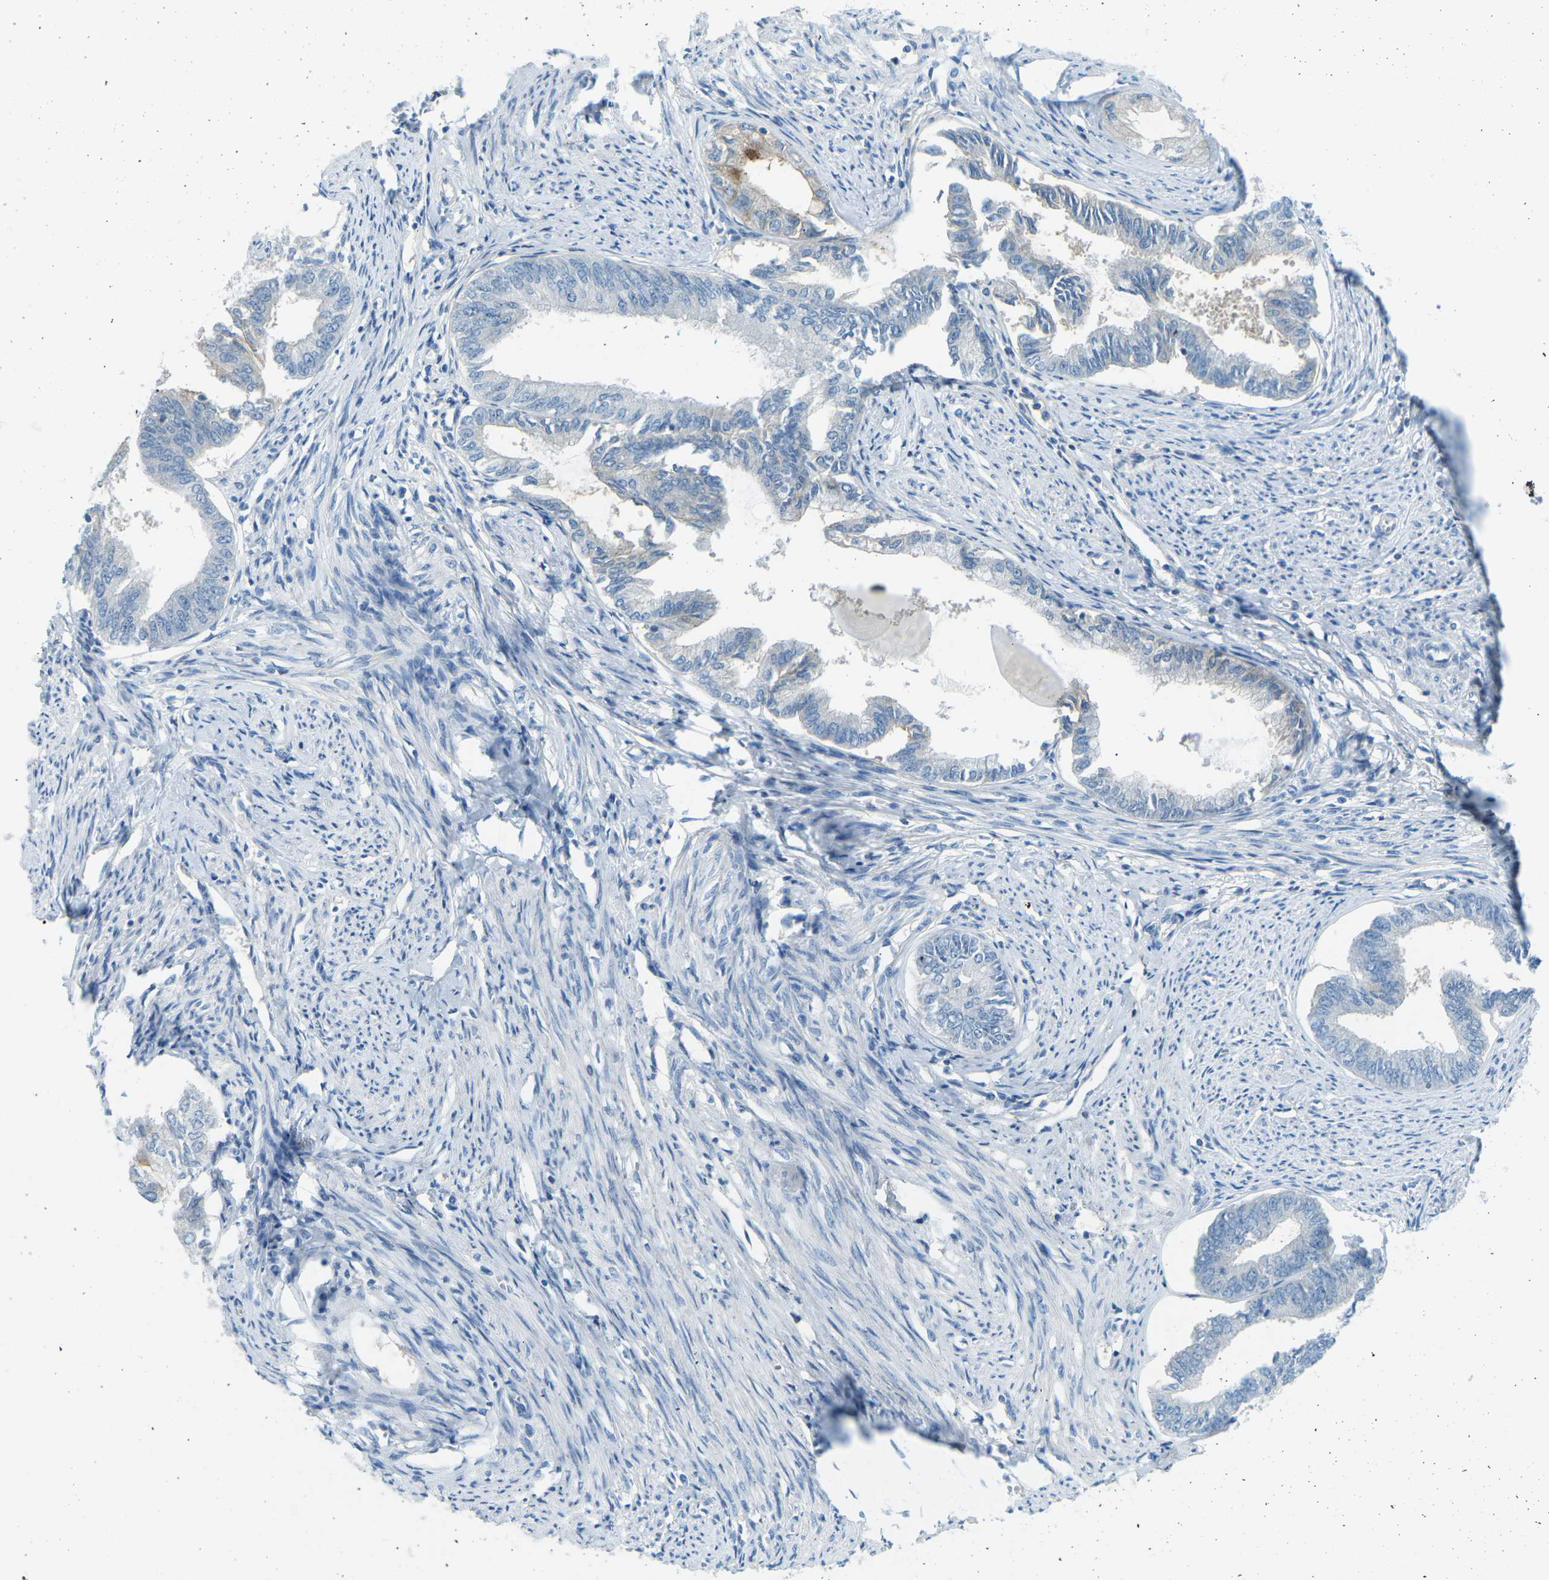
{"staining": {"intensity": "weak", "quantity": "<25%", "location": "cytoplasmic/membranous"}, "tissue": "endometrial cancer", "cell_type": "Tumor cells", "image_type": "cancer", "snomed": [{"axis": "morphology", "description": "Adenocarcinoma, NOS"}, {"axis": "topography", "description": "Endometrium"}], "caption": "Tumor cells show no significant protein expression in adenocarcinoma (endometrial). (DAB IHC with hematoxylin counter stain).", "gene": "CD47", "patient": {"sex": "female", "age": 86}}